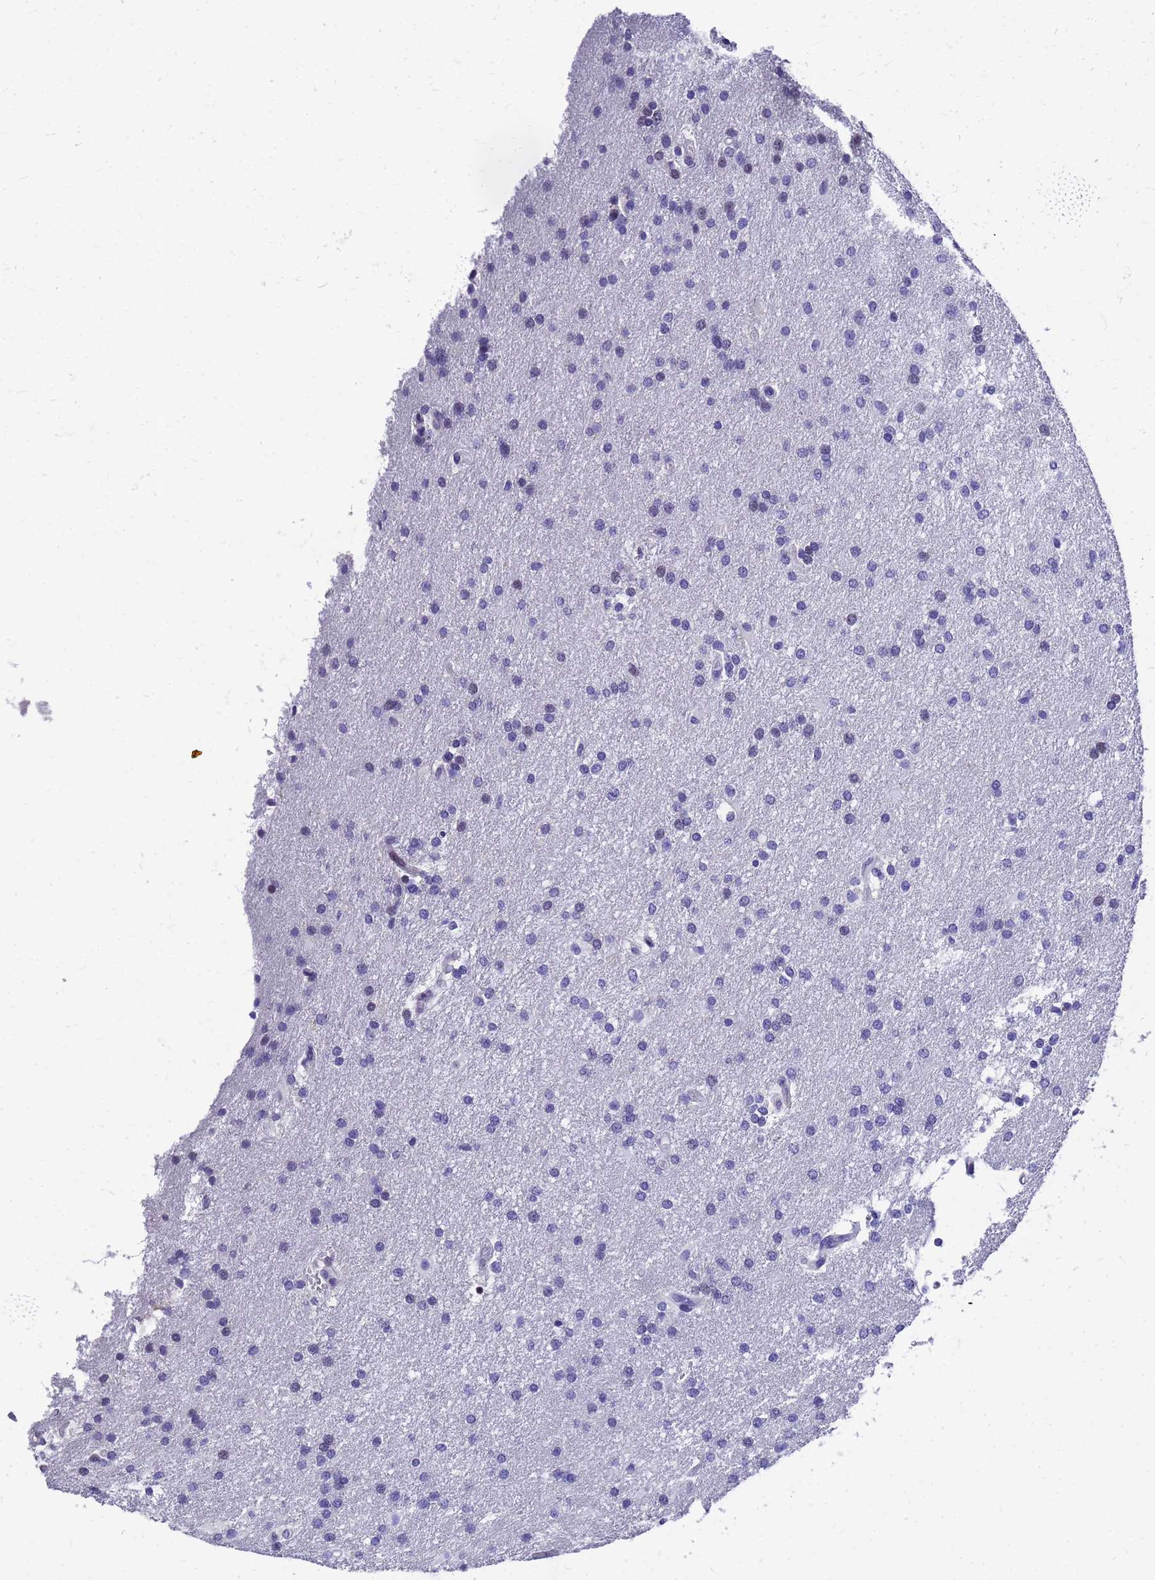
{"staining": {"intensity": "negative", "quantity": "none", "location": "none"}, "tissue": "glioma", "cell_type": "Tumor cells", "image_type": "cancer", "snomed": [{"axis": "morphology", "description": "Glioma, malignant, Low grade"}, {"axis": "topography", "description": "Brain"}], "caption": "IHC of malignant glioma (low-grade) demonstrates no staining in tumor cells.", "gene": "SMIM21", "patient": {"sex": "male", "age": 66}}